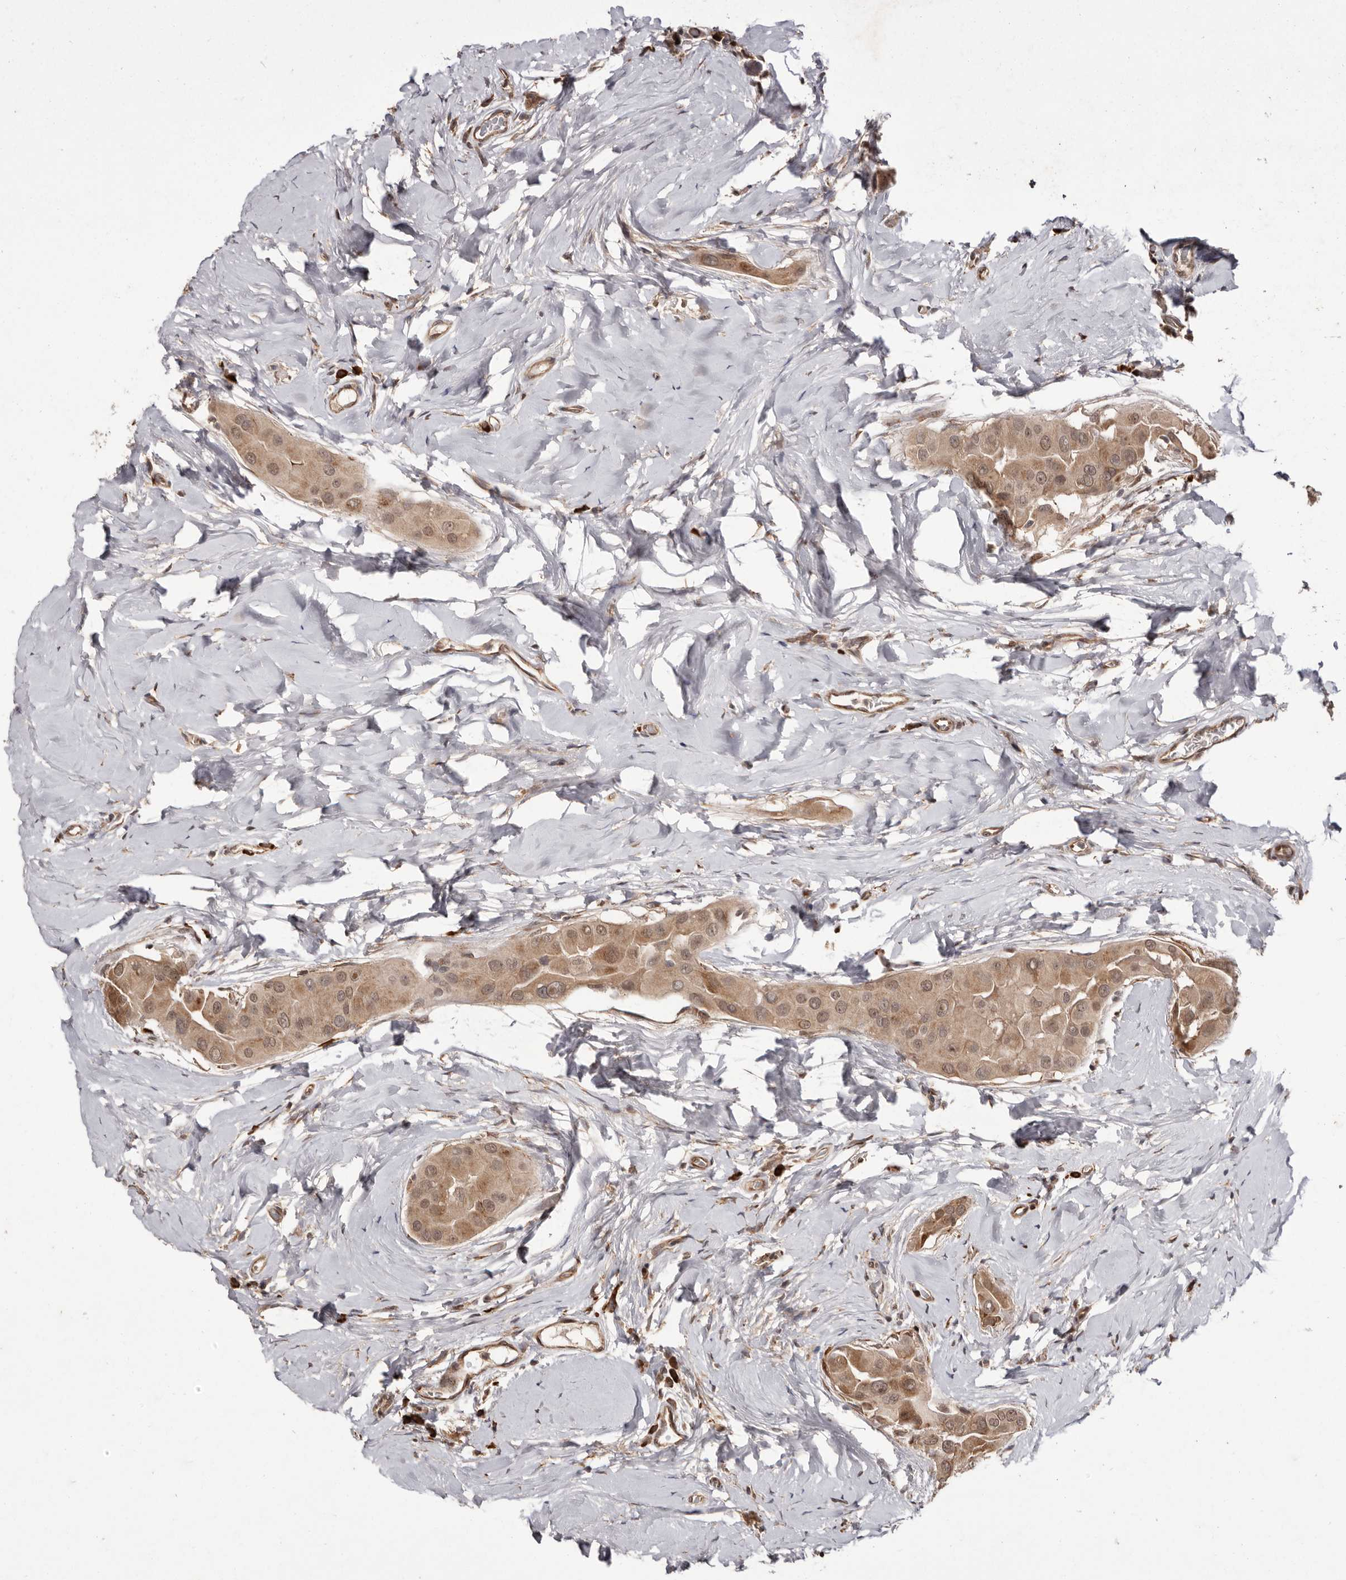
{"staining": {"intensity": "moderate", "quantity": ">75%", "location": "cytoplasmic/membranous,nuclear"}, "tissue": "thyroid cancer", "cell_type": "Tumor cells", "image_type": "cancer", "snomed": [{"axis": "morphology", "description": "Papillary adenocarcinoma, NOS"}, {"axis": "topography", "description": "Thyroid gland"}], "caption": "Human papillary adenocarcinoma (thyroid) stained for a protein (brown) exhibits moderate cytoplasmic/membranous and nuclear positive staining in approximately >75% of tumor cells.", "gene": "LRGUK", "patient": {"sex": "male", "age": 33}}